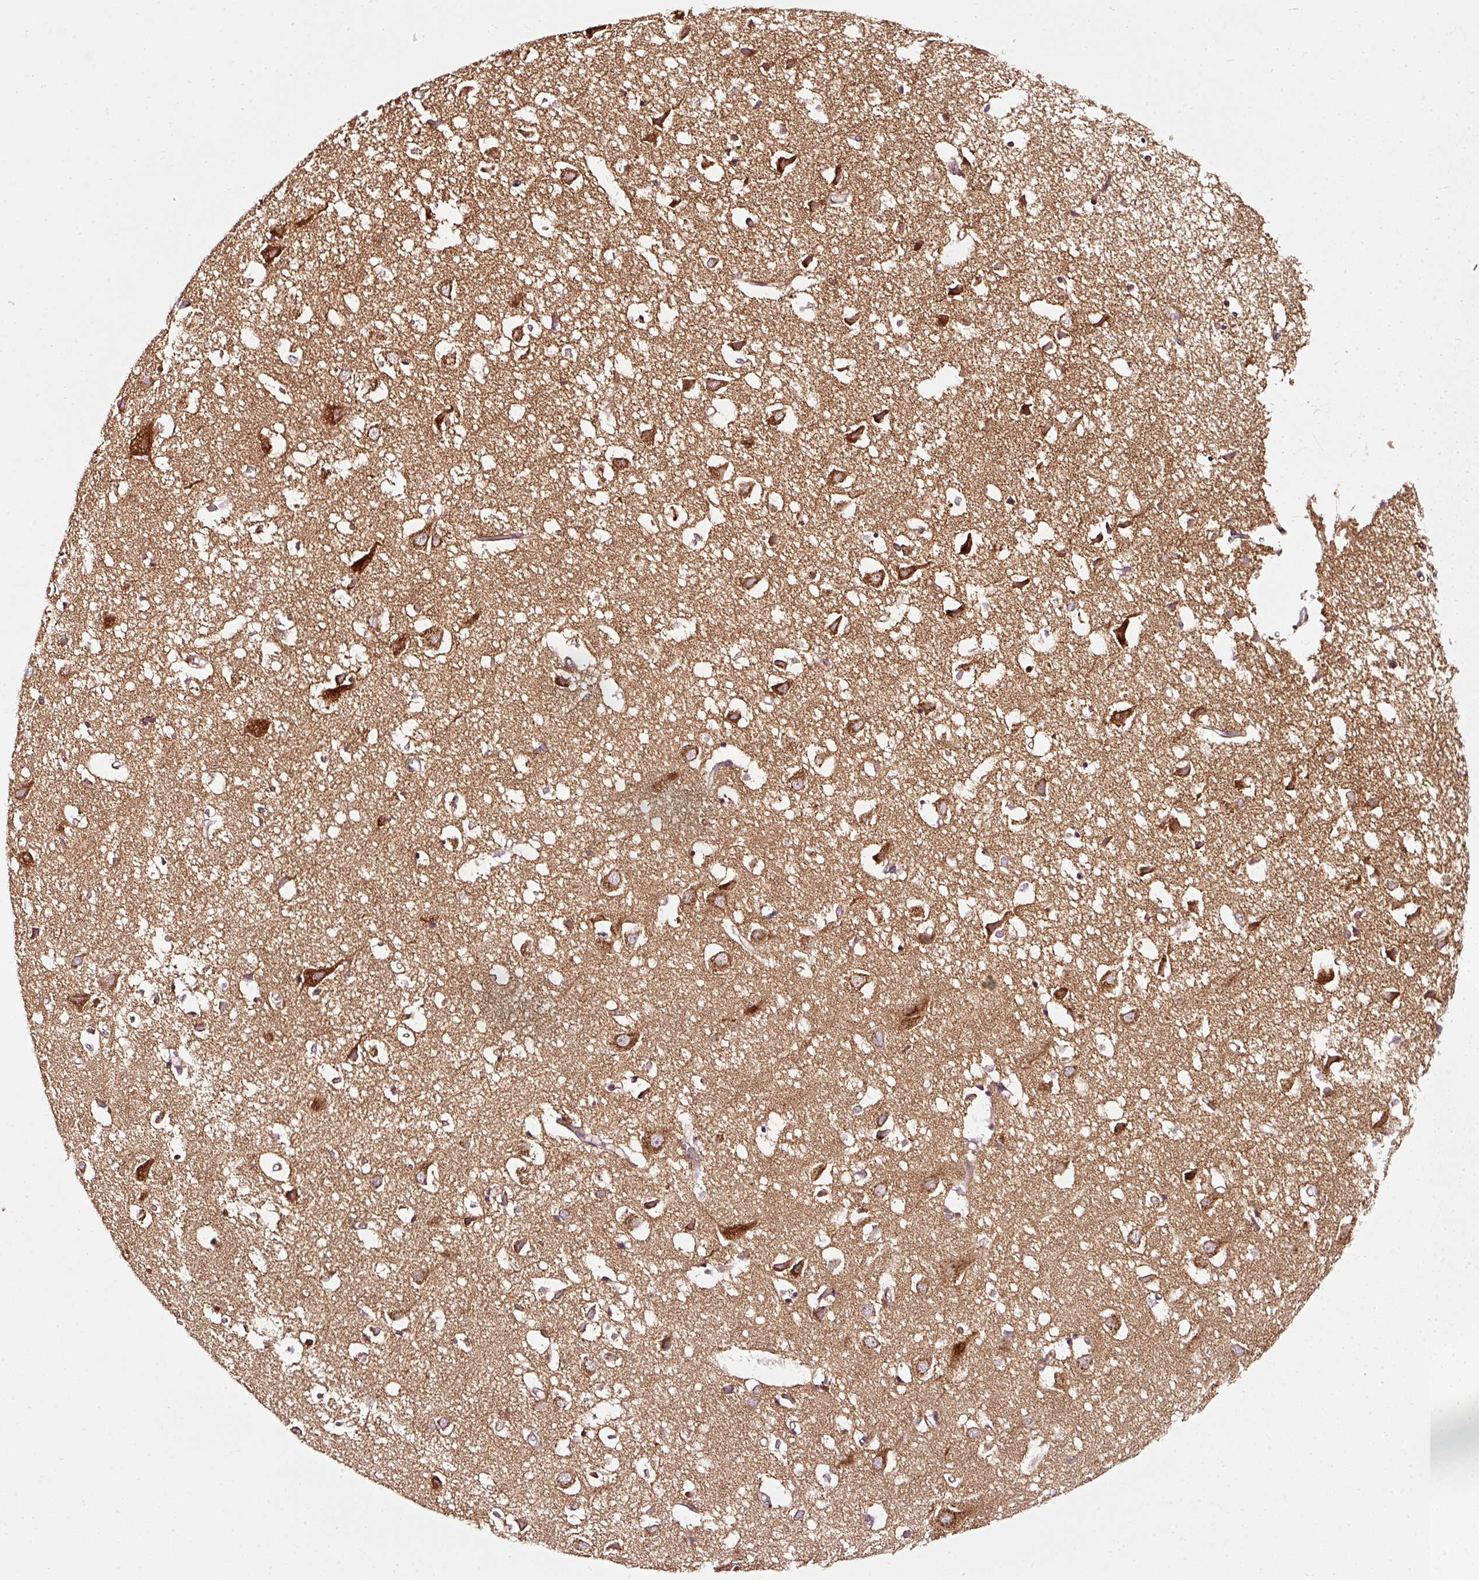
{"staining": {"intensity": "moderate", "quantity": "<25%", "location": "cytoplasmic/membranous"}, "tissue": "cerebral cortex", "cell_type": "Endothelial cells", "image_type": "normal", "snomed": [{"axis": "morphology", "description": "Normal tissue, NOS"}, {"axis": "topography", "description": "Cerebral cortex"}], "caption": "Endothelial cells exhibit moderate cytoplasmic/membranous expression in approximately <25% of cells in normal cerebral cortex.", "gene": "NAPA", "patient": {"sex": "male", "age": 70}}